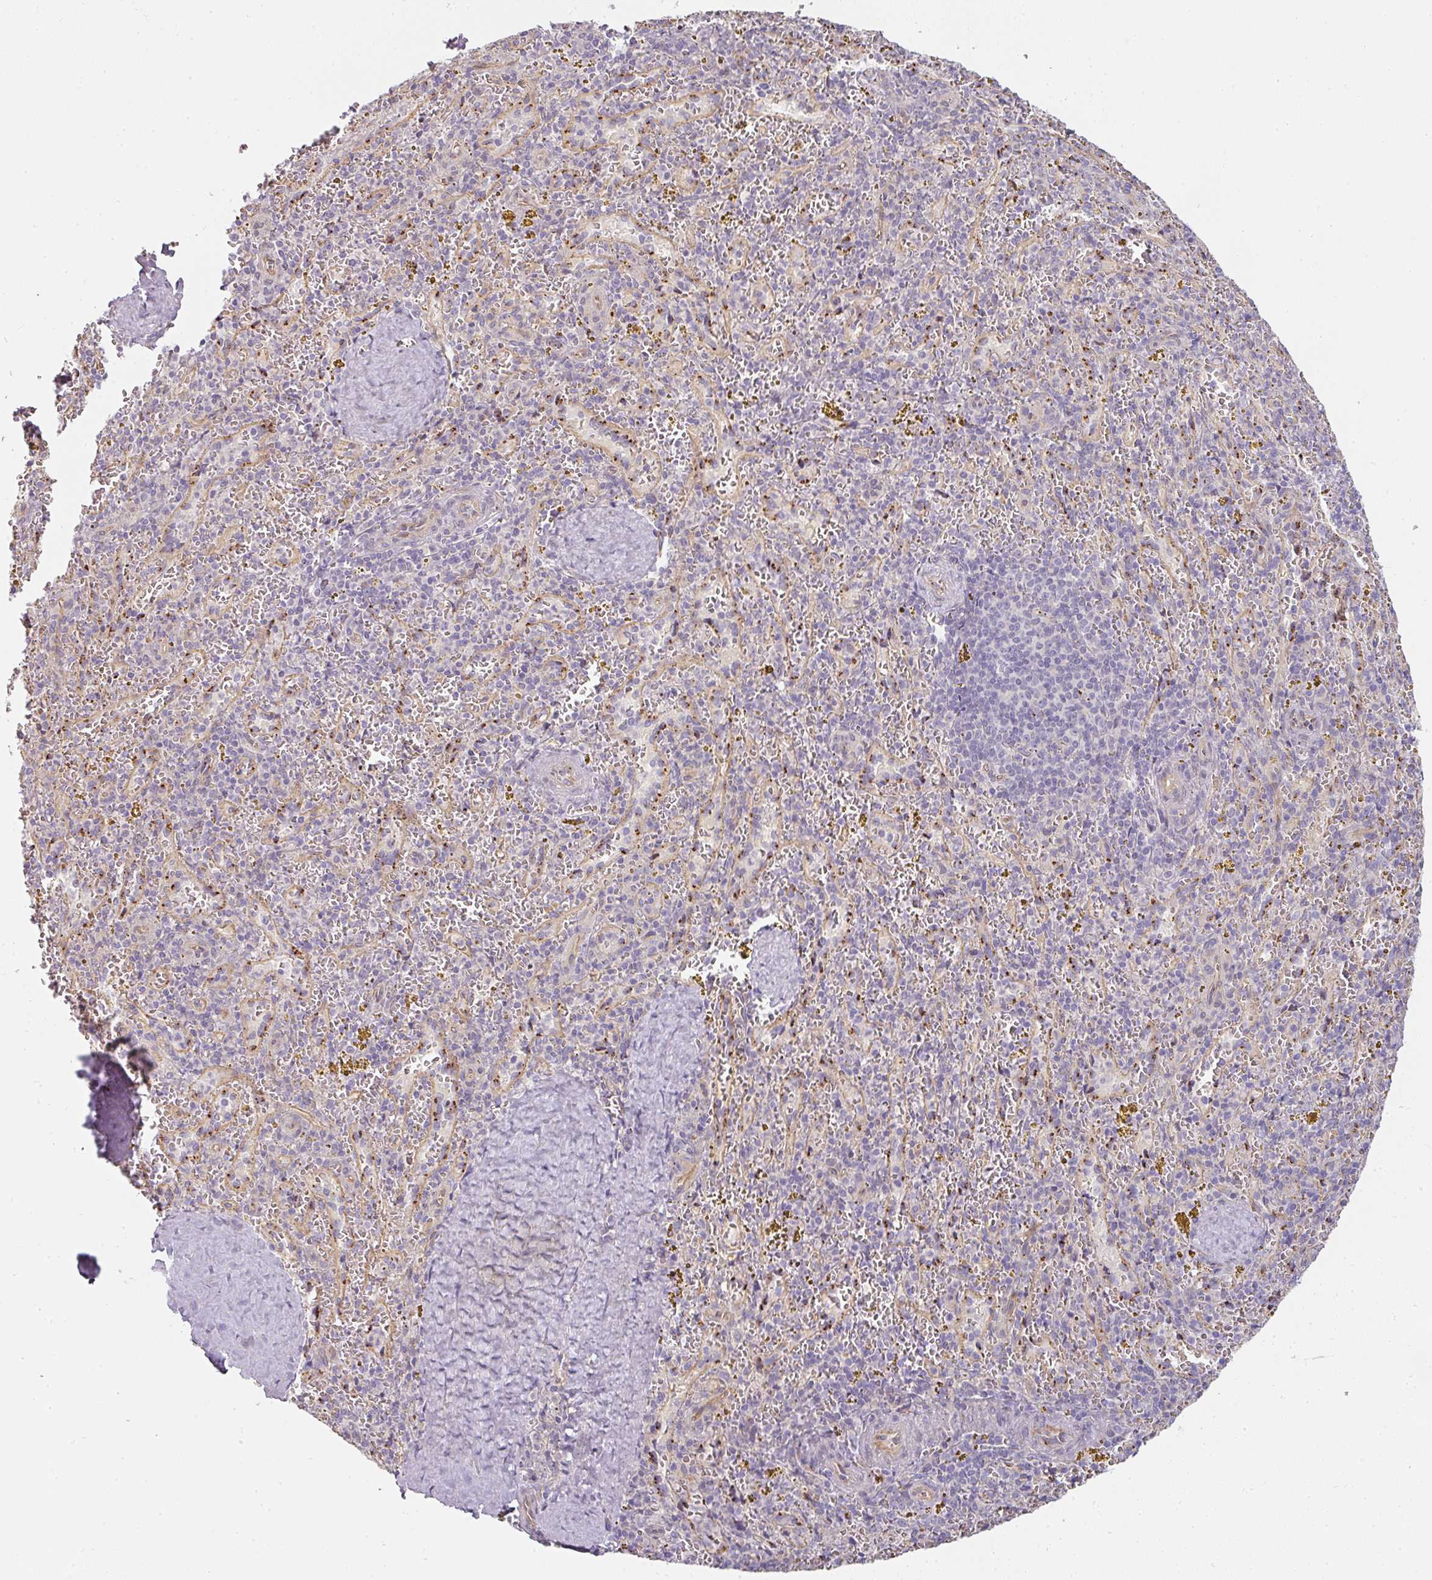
{"staining": {"intensity": "negative", "quantity": "none", "location": "none"}, "tissue": "spleen", "cell_type": "Cells in red pulp", "image_type": "normal", "snomed": [{"axis": "morphology", "description": "Normal tissue, NOS"}, {"axis": "topography", "description": "Spleen"}], "caption": "Cells in red pulp are negative for brown protein staining in benign spleen.", "gene": "ATP8B2", "patient": {"sex": "male", "age": 57}}